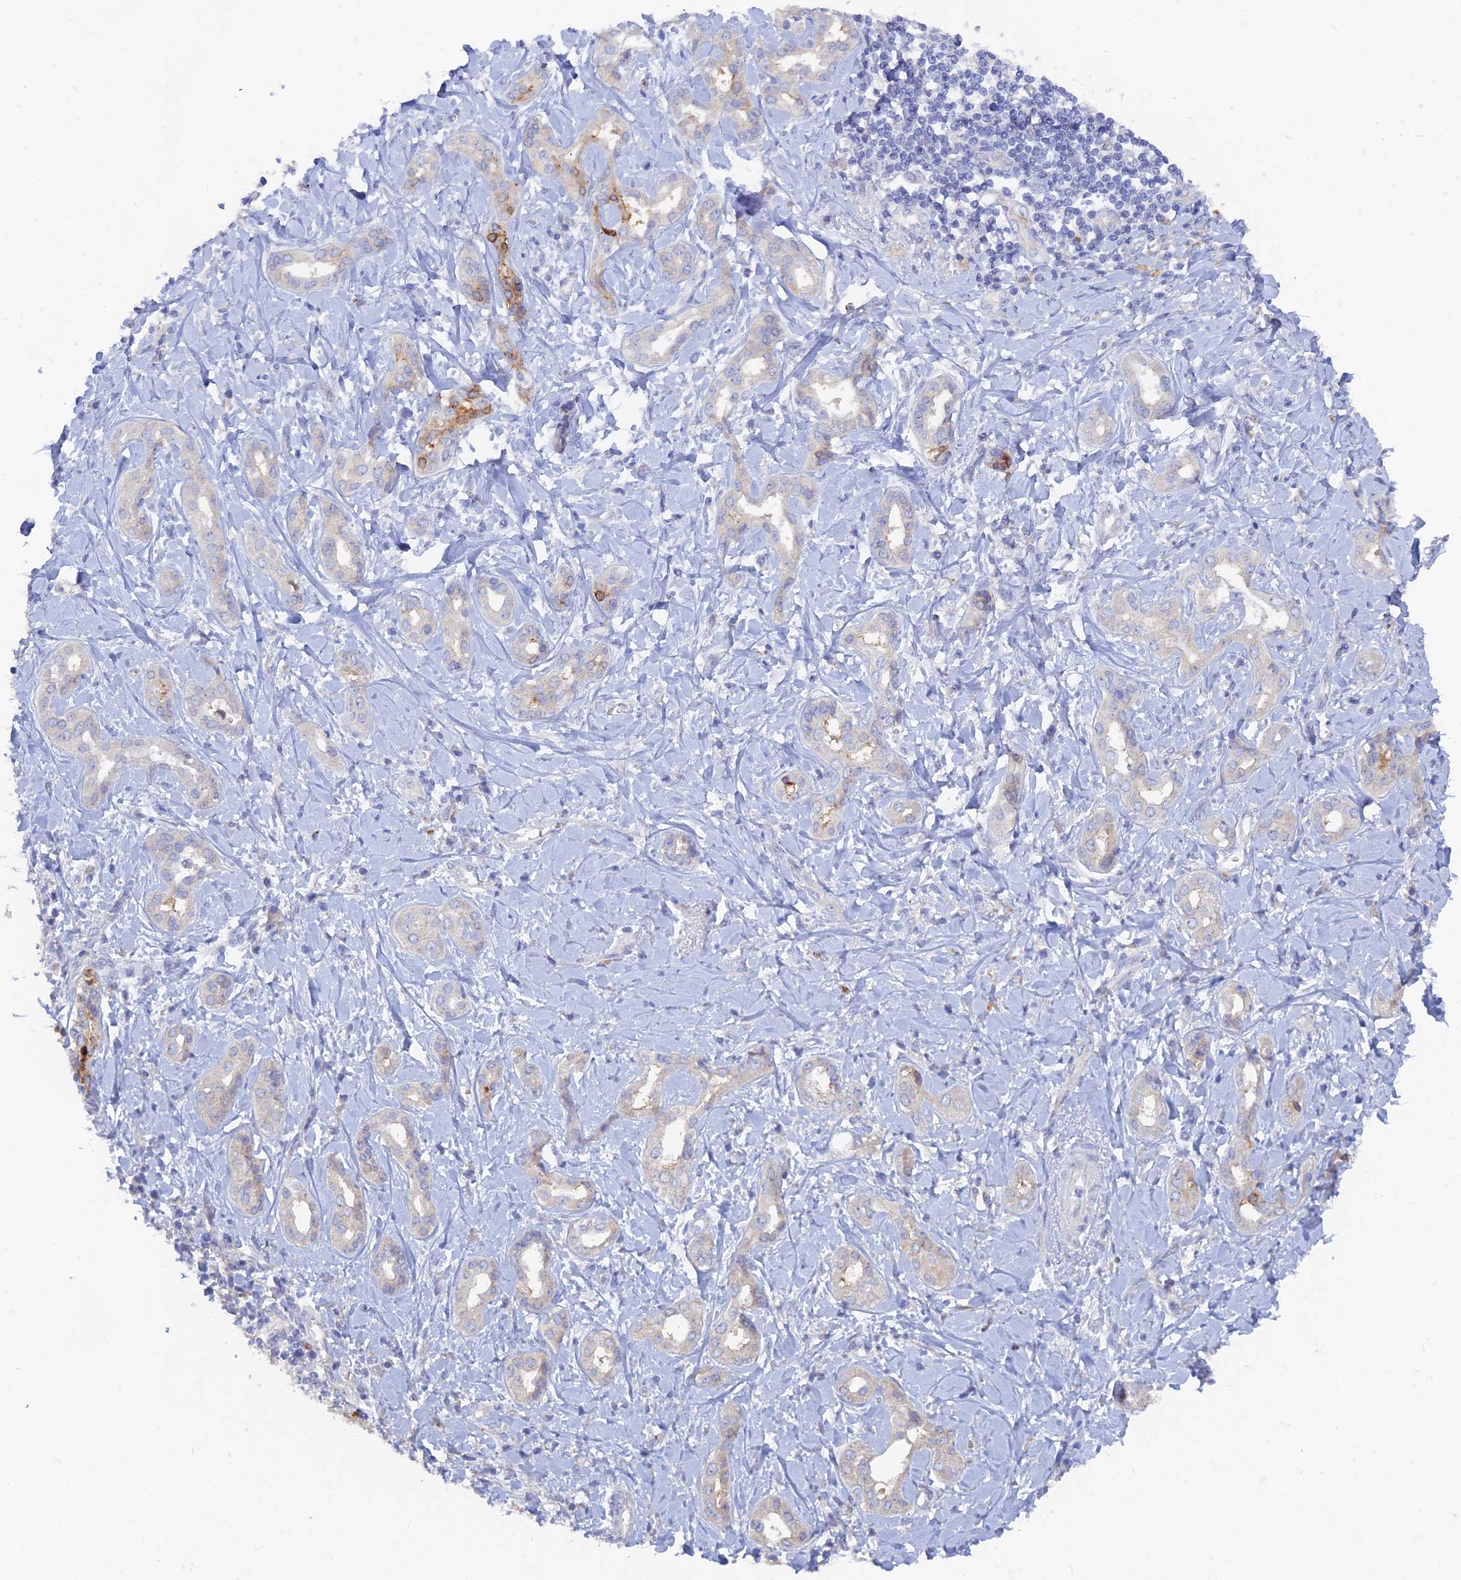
{"staining": {"intensity": "weak", "quantity": "<25%", "location": "cytoplasmic/membranous"}, "tissue": "liver cancer", "cell_type": "Tumor cells", "image_type": "cancer", "snomed": [{"axis": "morphology", "description": "Cholangiocarcinoma"}, {"axis": "topography", "description": "Liver"}], "caption": "The image demonstrates no staining of tumor cells in liver cholangiocarcinoma.", "gene": "ARRDC1", "patient": {"sex": "female", "age": 77}}